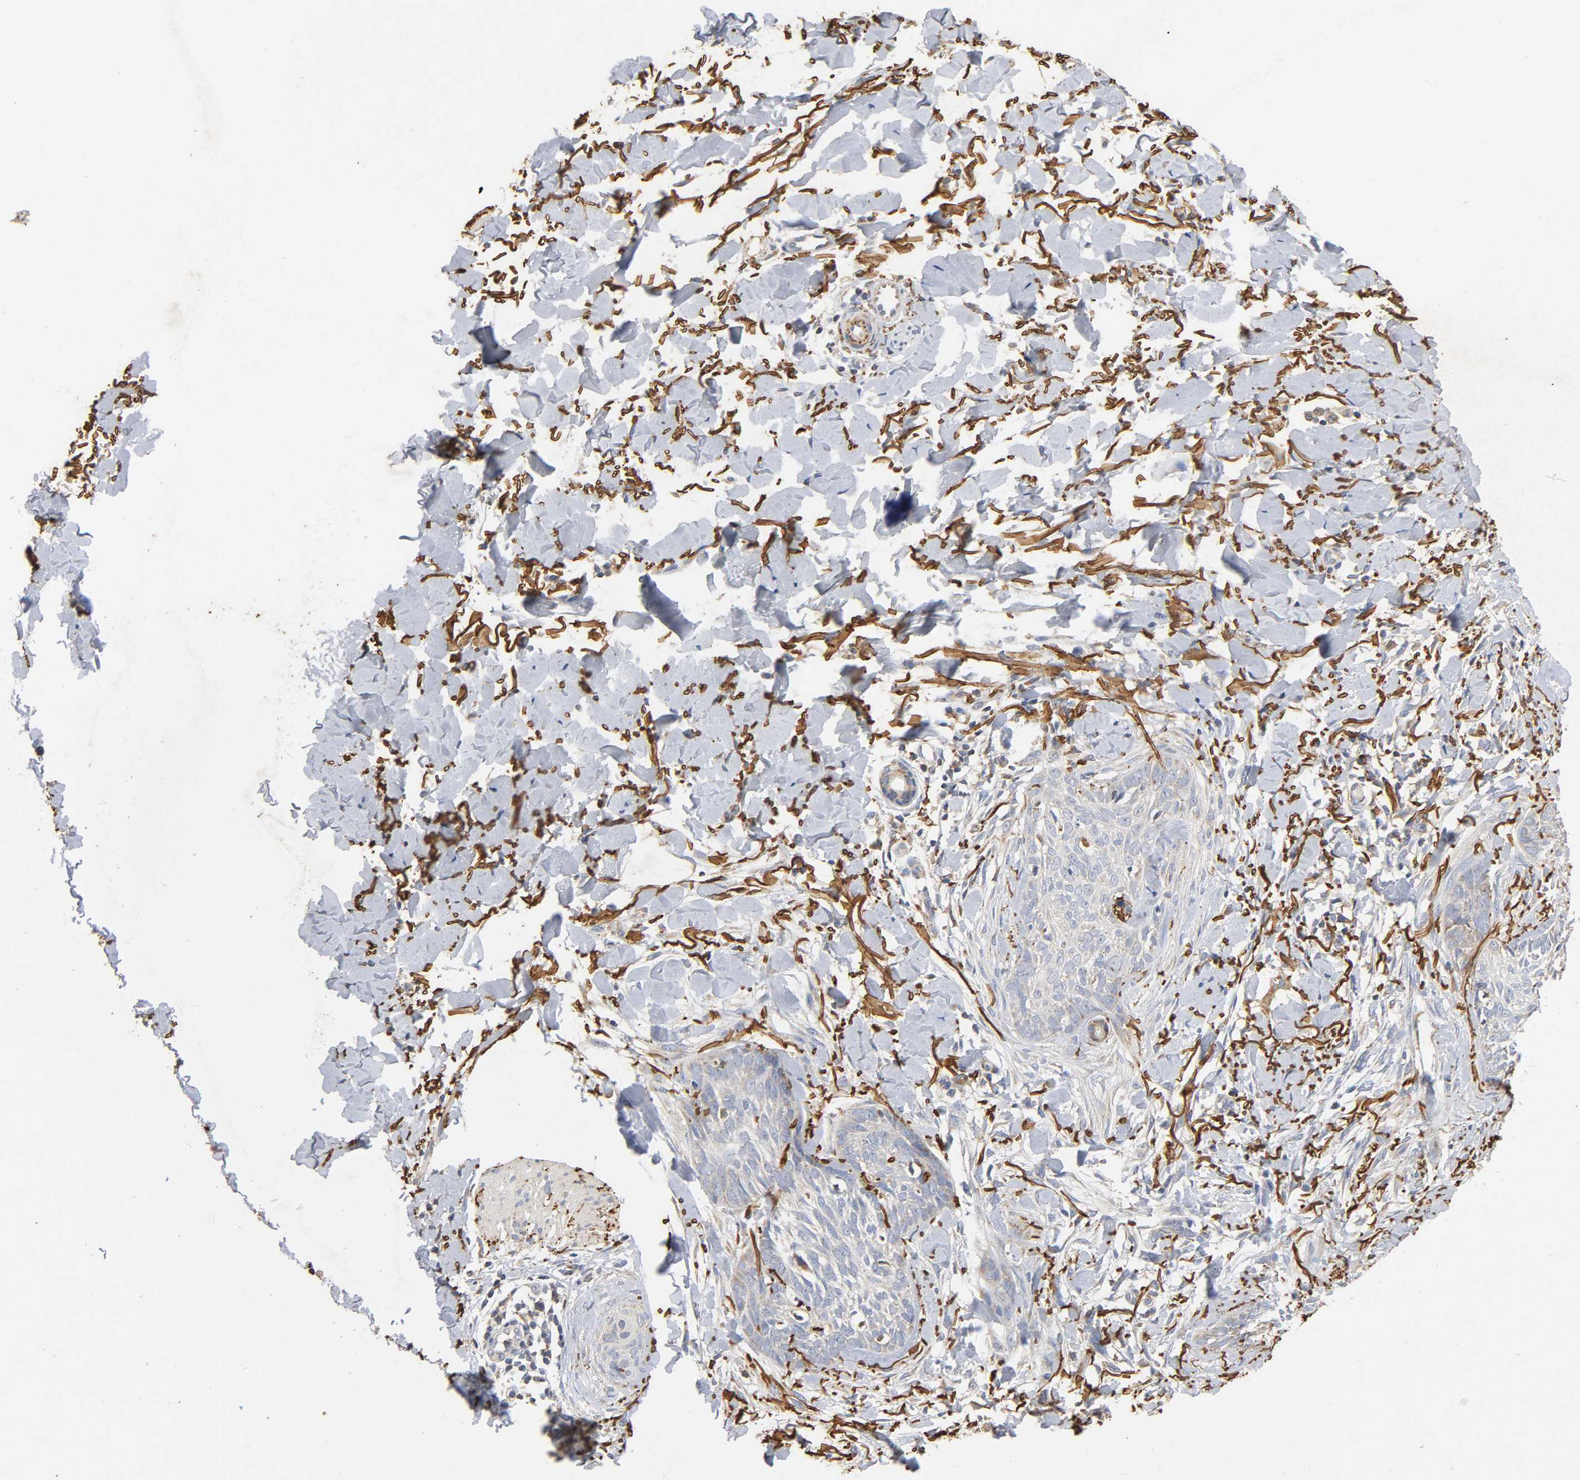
{"staining": {"intensity": "weak", "quantity": "<25%", "location": "cytoplasmic/membranous"}, "tissue": "skin cancer", "cell_type": "Tumor cells", "image_type": "cancer", "snomed": [{"axis": "morphology", "description": "Normal tissue, NOS"}, {"axis": "morphology", "description": "Basal cell carcinoma"}, {"axis": "topography", "description": "Skin"}], "caption": "IHC photomicrograph of skin cancer (basal cell carcinoma) stained for a protein (brown), which shows no expression in tumor cells. (DAB immunohistochemistry (IHC), high magnification).", "gene": "NDUFS3", "patient": {"sex": "male", "age": 71}}